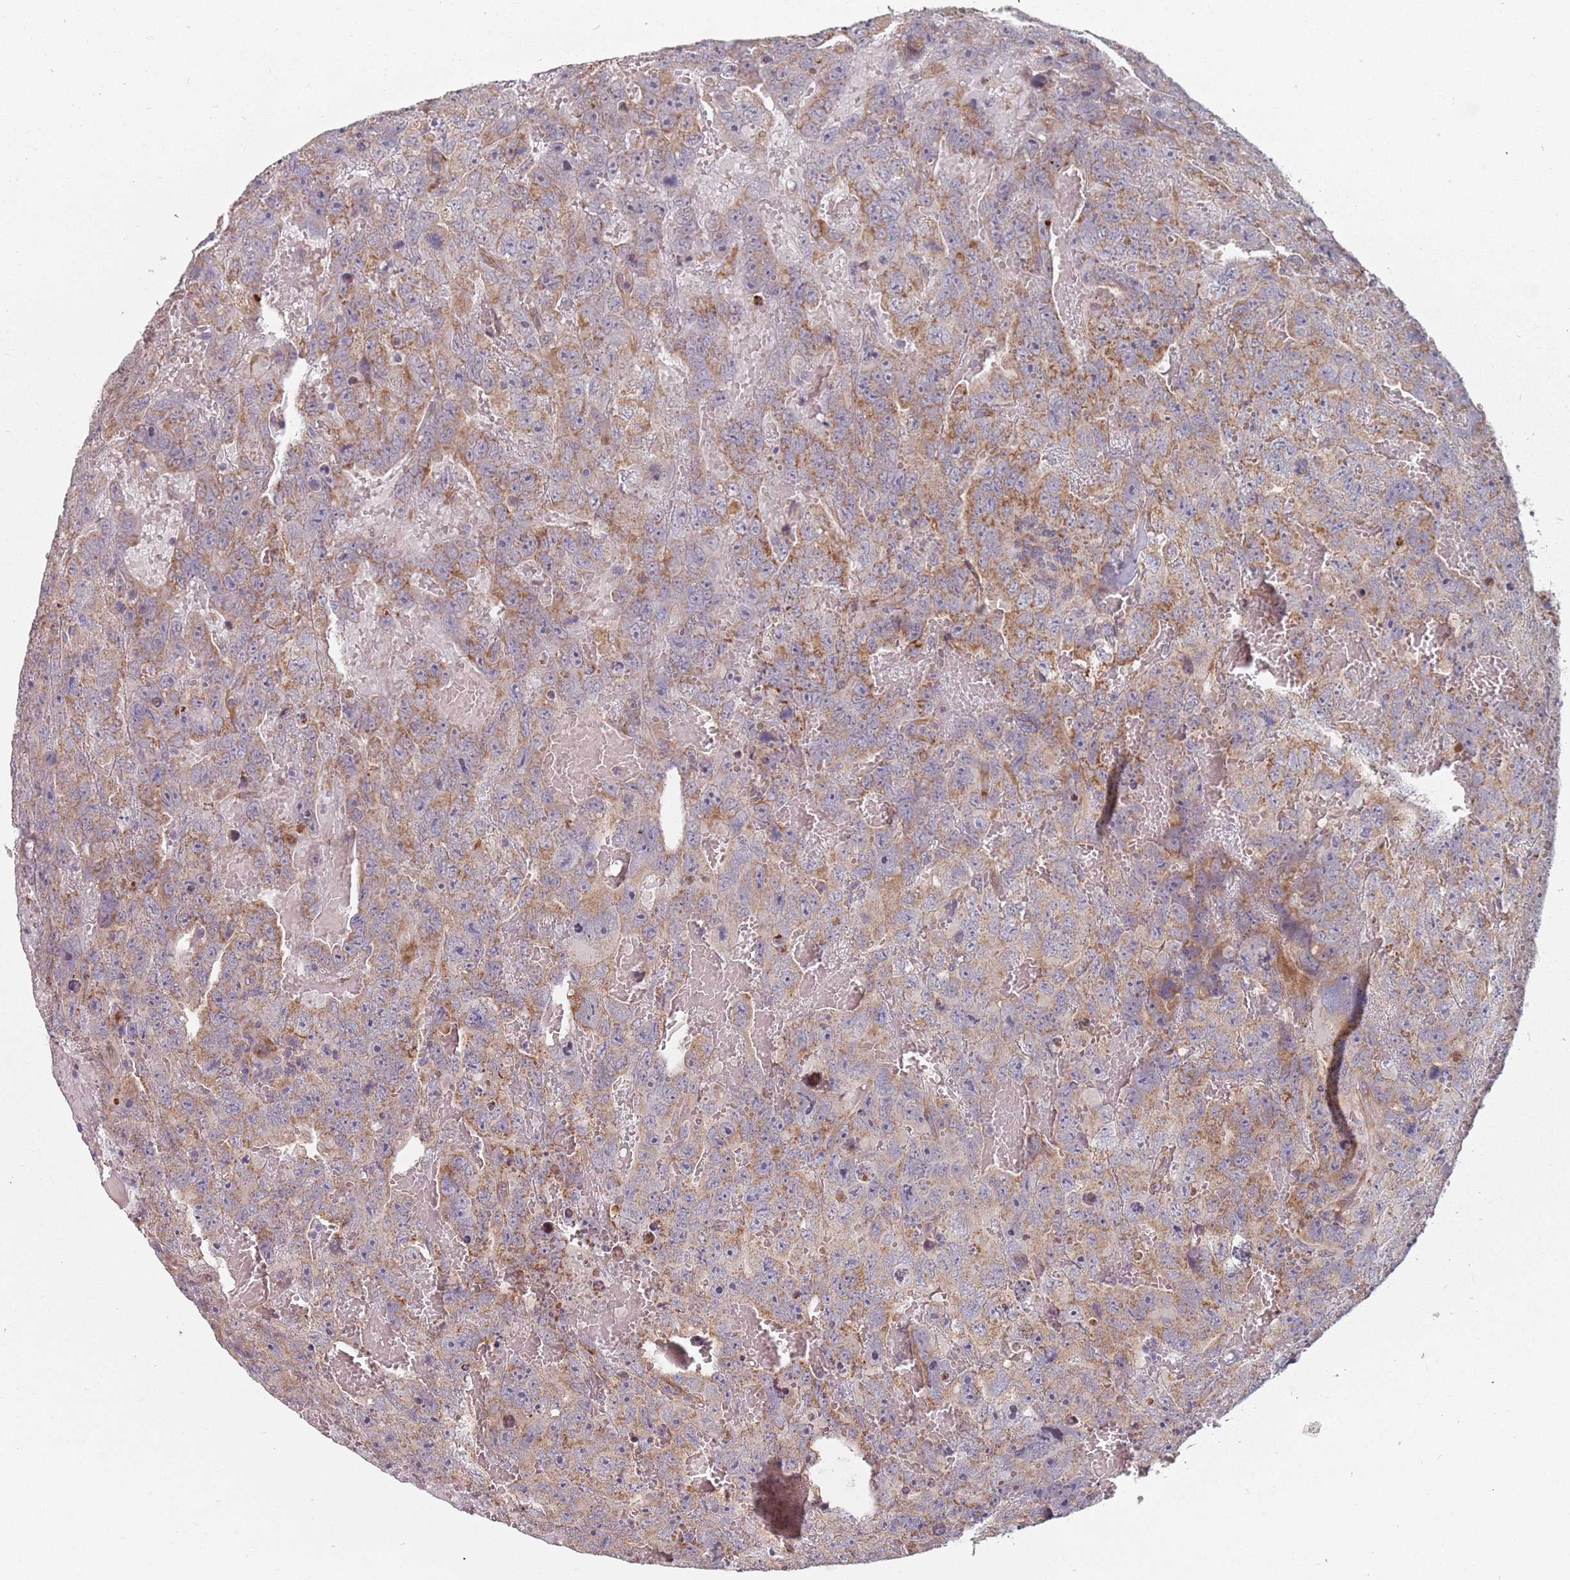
{"staining": {"intensity": "moderate", "quantity": "25%-75%", "location": "cytoplasmic/membranous"}, "tissue": "testis cancer", "cell_type": "Tumor cells", "image_type": "cancer", "snomed": [{"axis": "morphology", "description": "Carcinoma, Embryonal, NOS"}, {"axis": "topography", "description": "Testis"}], "caption": "Immunohistochemical staining of human testis cancer shows moderate cytoplasmic/membranous protein positivity in about 25%-75% of tumor cells. Using DAB (brown) and hematoxylin (blue) stains, captured at high magnification using brightfield microscopy.", "gene": "ADAL", "patient": {"sex": "male", "age": 45}}